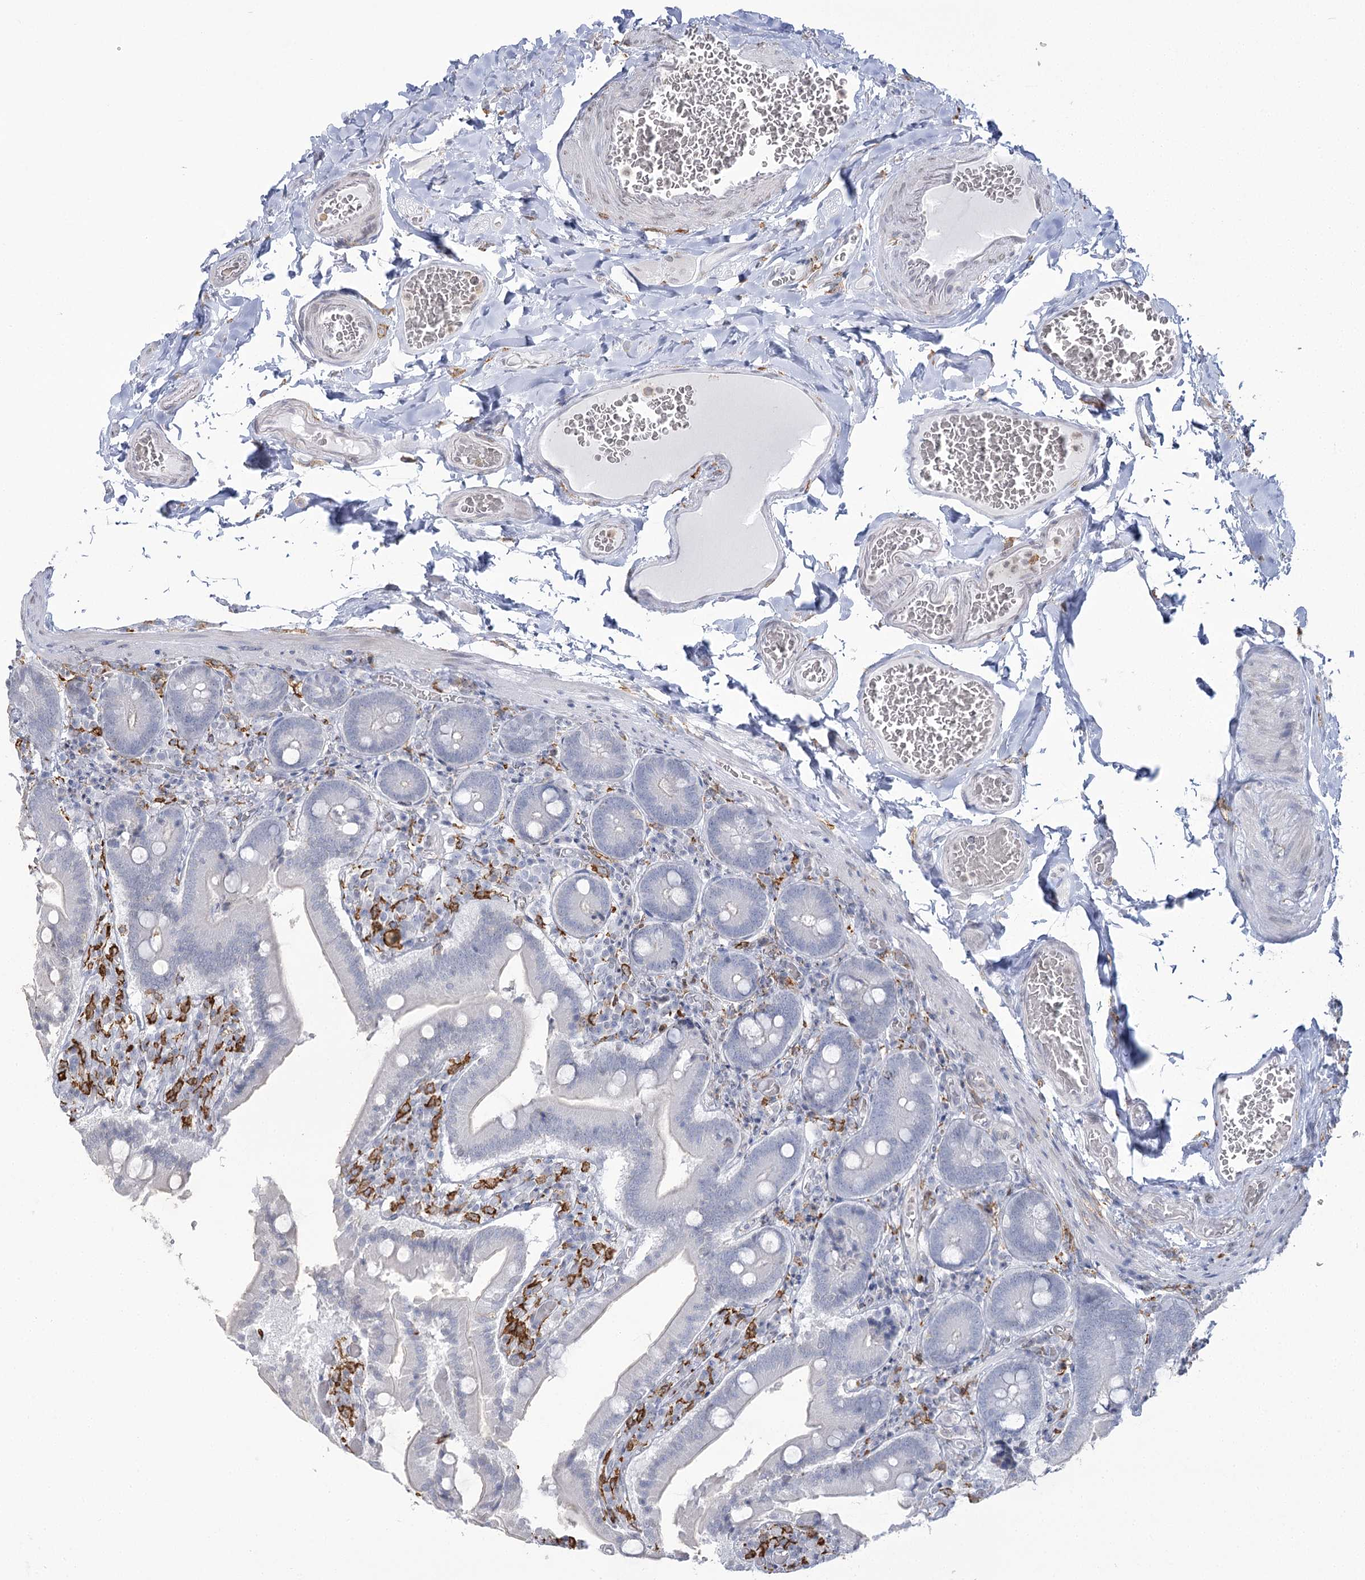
{"staining": {"intensity": "negative", "quantity": "none", "location": "none"}, "tissue": "duodenum", "cell_type": "Glandular cells", "image_type": "normal", "snomed": [{"axis": "morphology", "description": "Normal tissue, NOS"}, {"axis": "topography", "description": "Duodenum"}], "caption": "DAB immunohistochemical staining of benign duodenum displays no significant positivity in glandular cells. (Stains: DAB (3,3'-diaminobenzidine) immunohistochemistry with hematoxylin counter stain, Microscopy: brightfield microscopy at high magnification).", "gene": "C11orf1", "patient": {"sex": "female", "age": 62}}